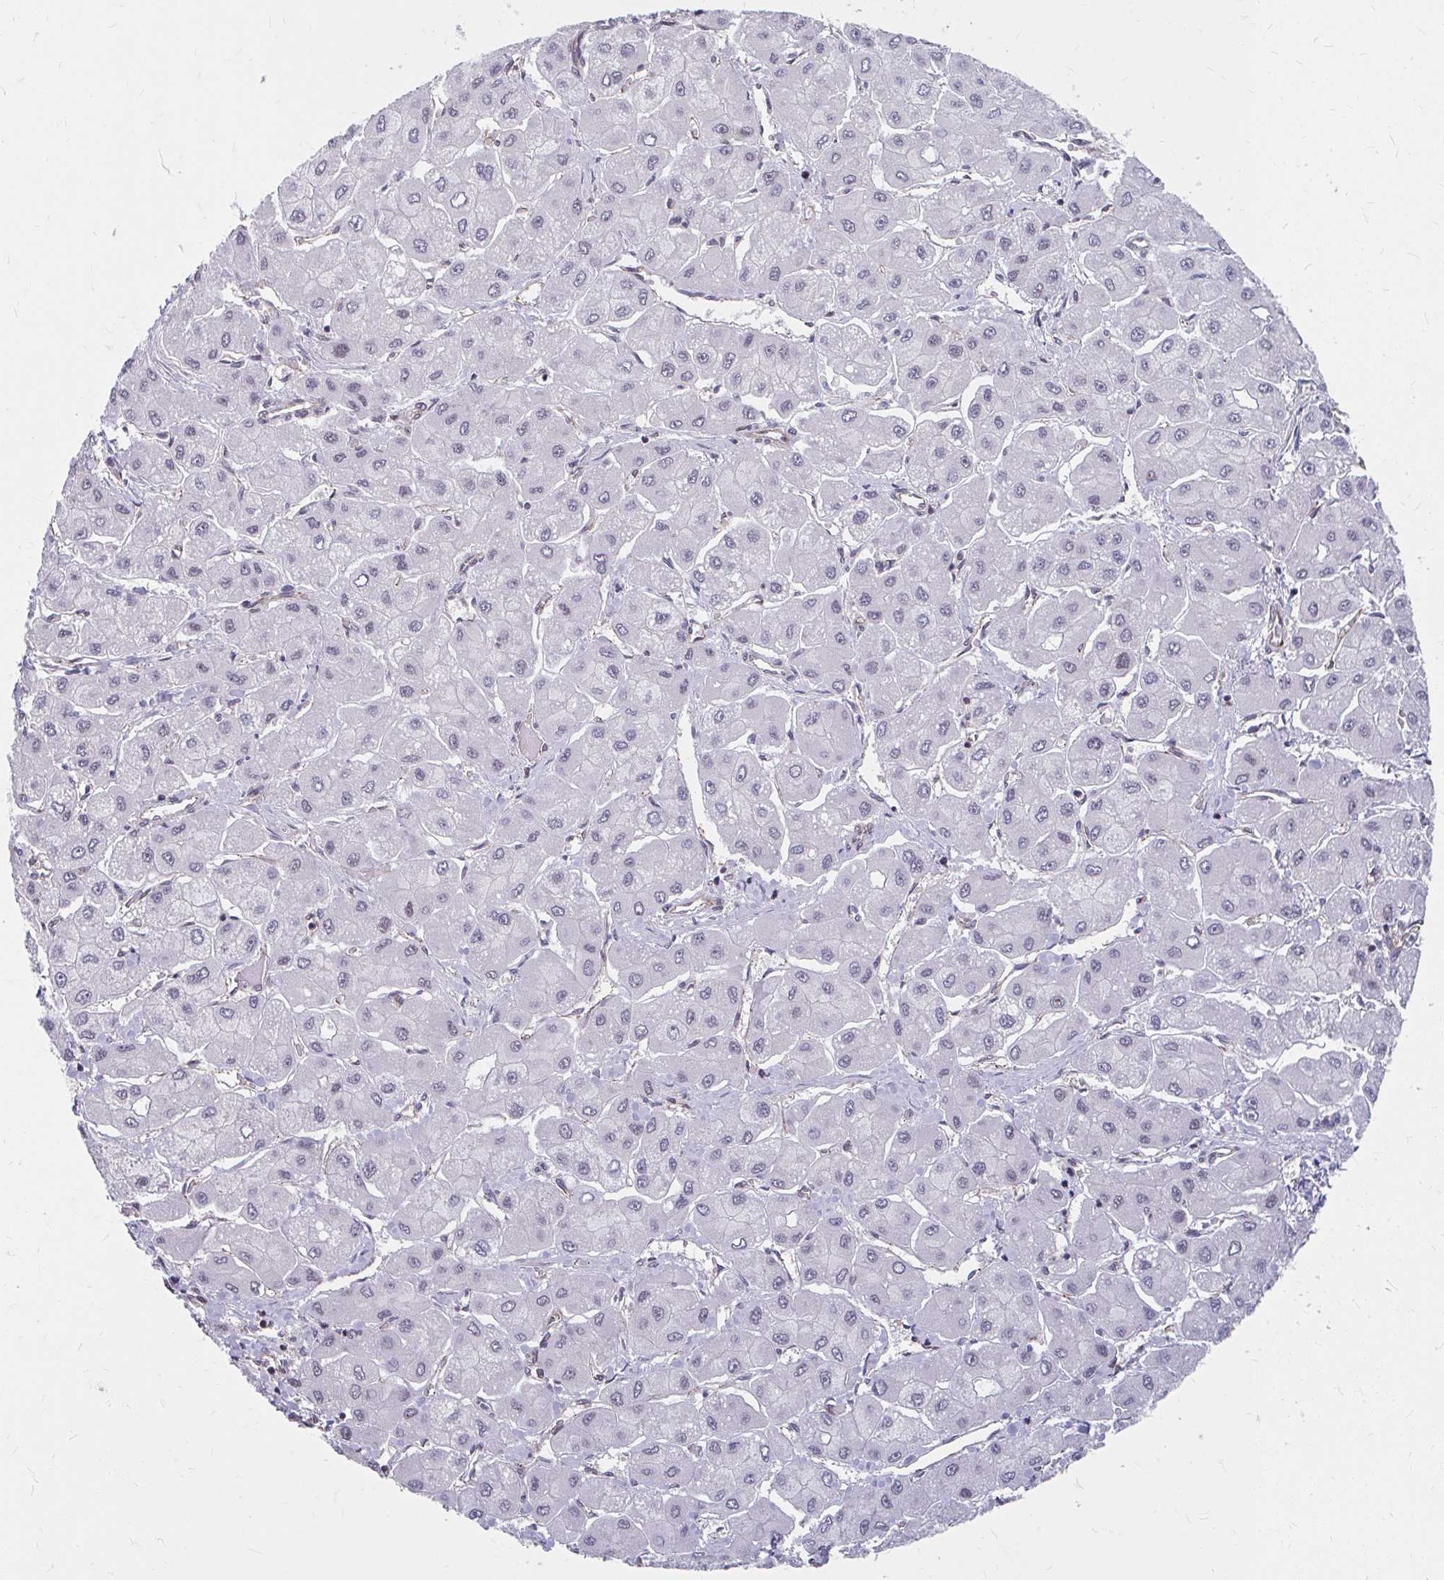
{"staining": {"intensity": "negative", "quantity": "none", "location": "none"}, "tissue": "liver cancer", "cell_type": "Tumor cells", "image_type": "cancer", "snomed": [{"axis": "morphology", "description": "Carcinoma, Hepatocellular, NOS"}, {"axis": "topography", "description": "Liver"}], "caption": "Immunohistochemistry histopathology image of neoplastic tissue: liver hepatocellular carcinoma stained with DAB reveals no significant protein expression in tumor cells.", "gene": "XPO1", "patient": {"sex": "male", "age": 40}}